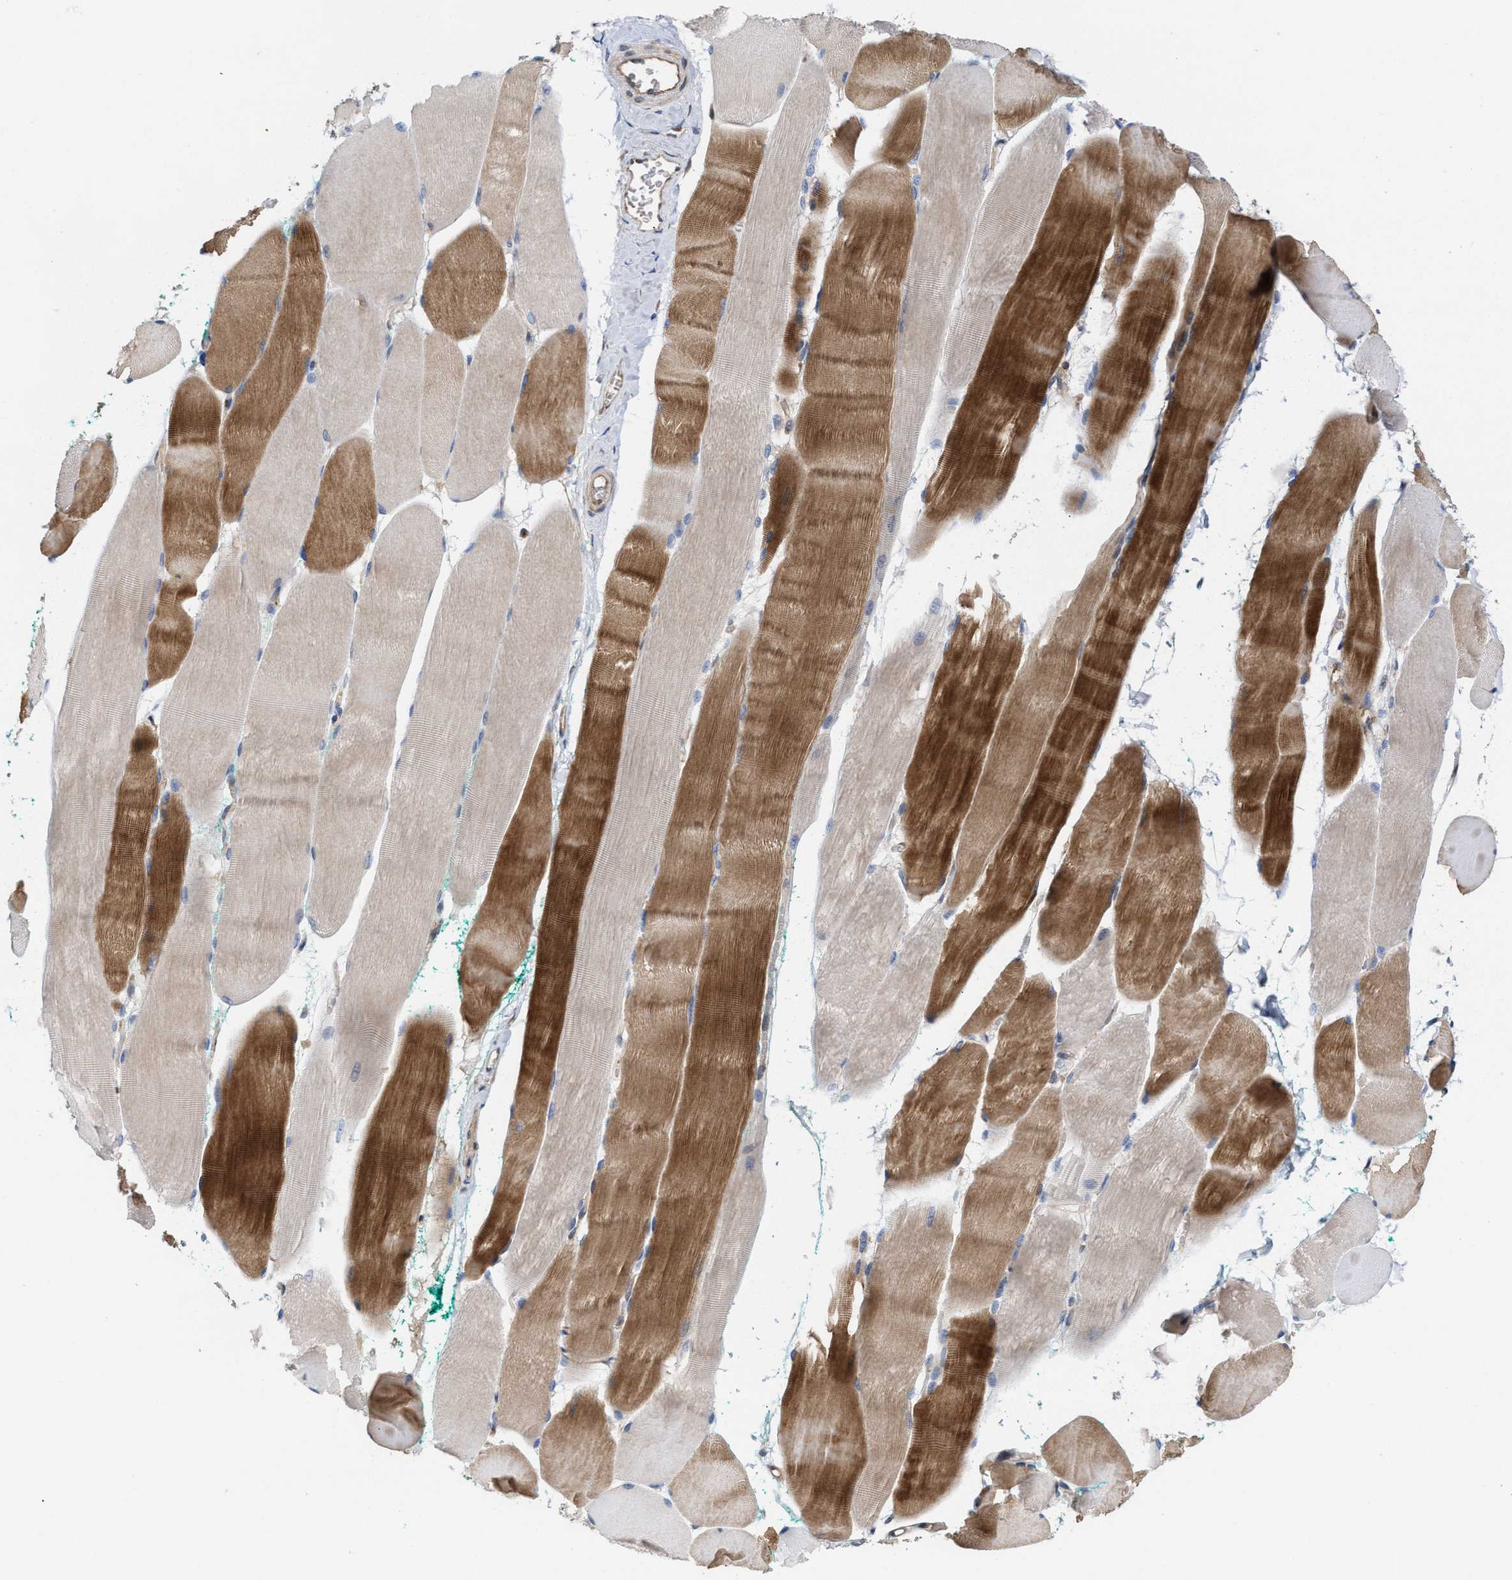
{"staining": {"intensity": "strong", "quantity": "25%-75%", "location": "cytoplasmic/membranous"}, "tissue": "skeletal muscle", "cell_type": "Myocytes", "image_type": "normal", "snomed": [{"axis": "morphology", "description": "Normal tissue, NOS"}, {"axis": "morphology", "description": "Squamous cell carcinoma, NOS"}, {"axis": "topography", "description": "Skeletal muscle"}], "caption": "A histopathology image of human skeletal muscle stained for a protein shows strong cytoplasmic/membranous brown staining in myocytes. Using DAB (brown) and hematoxylin (blue) stains, captured at high magnification using brightfield microscopy.", "gene": "BBLN", "patient": {"sex": "male", "age": 51}}